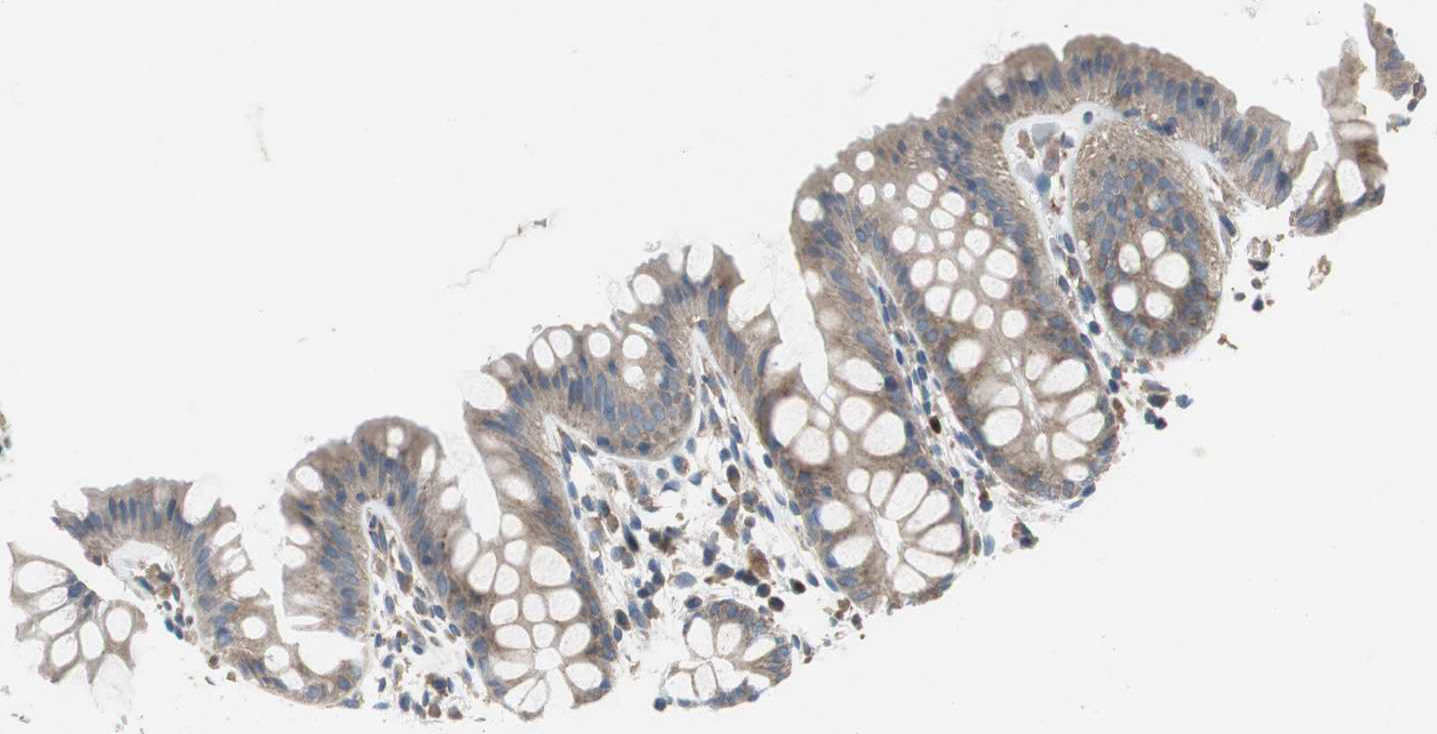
{"staining": {"intensity": "weak", "quantity": "25%-75%", "location": "cytoplasmic/membranous"}, "tissue": "colon", "cell_type": "Endothelial cells", "image_type": "normal", "snomed": [{"axis": "morphology", "description": "Normal tissue, NOS"}, {"axis": "topography", "description": "Smooth muscle"}, {"axis": "topography", "description": "Colon"}], "caption": "Protein expression analysis of normal colon shows weak cytoplasmic/membranous positivity in approximately 25%-75% of endothelial cells.", "gene": "PI4KB", "patient": {"sex": "male", "age": 67}}